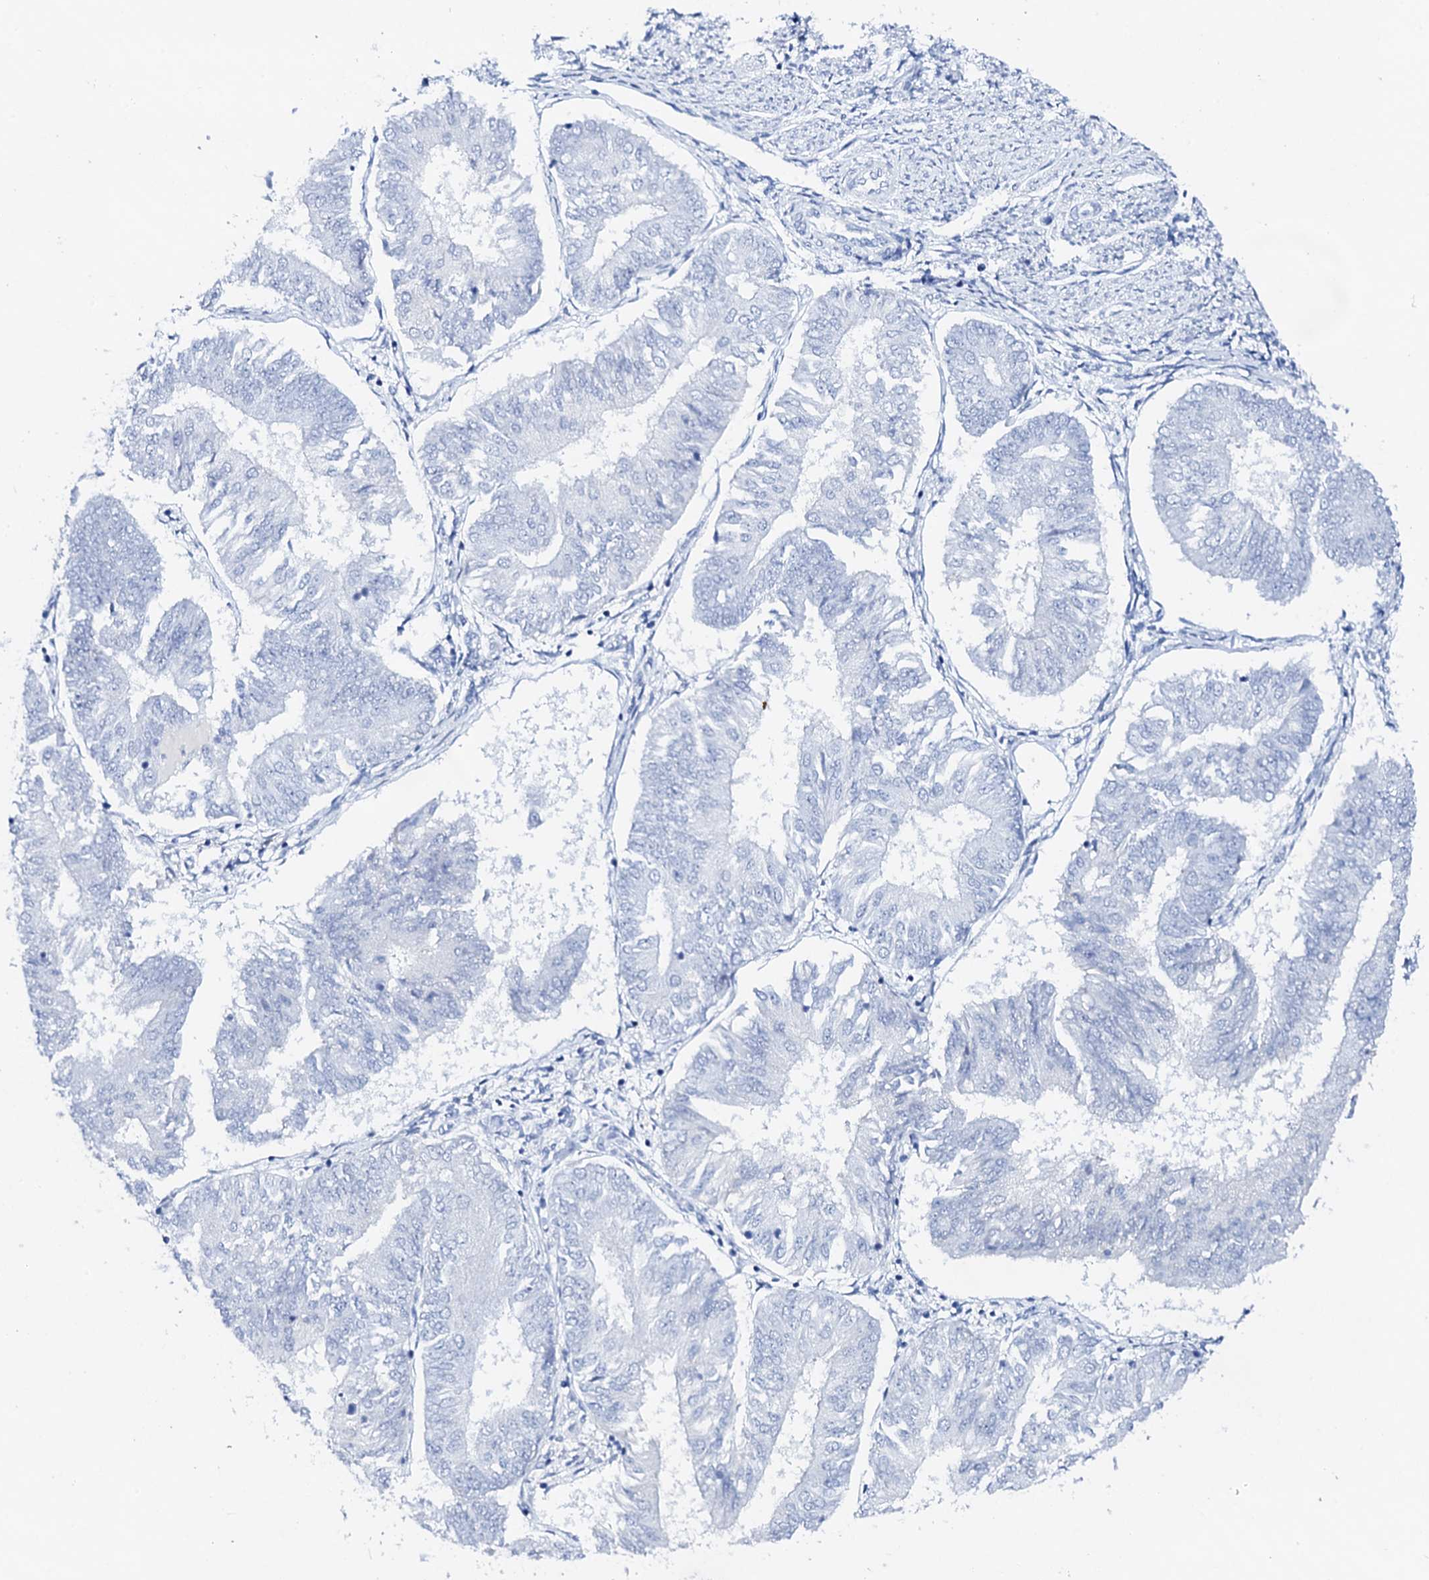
{"staining": {"intensity": "negative", "quantity": "none", "location": "none"}, "tissue": "endometrial cancer", "cell_type": "Tumor cells", "image_type": "cancer", "snomed": [{"axis": "morphology", "description": "Adenocarcinoma, NOS"}, {"axis": "topography", "description": "Endometrium"}], "caption": "This is an IHC image of human adenocarcinoma (endometrial). There is no expression in tumor cells.", "gene": "FBXL16", "patient": {"sex": "female", "age": 58}}